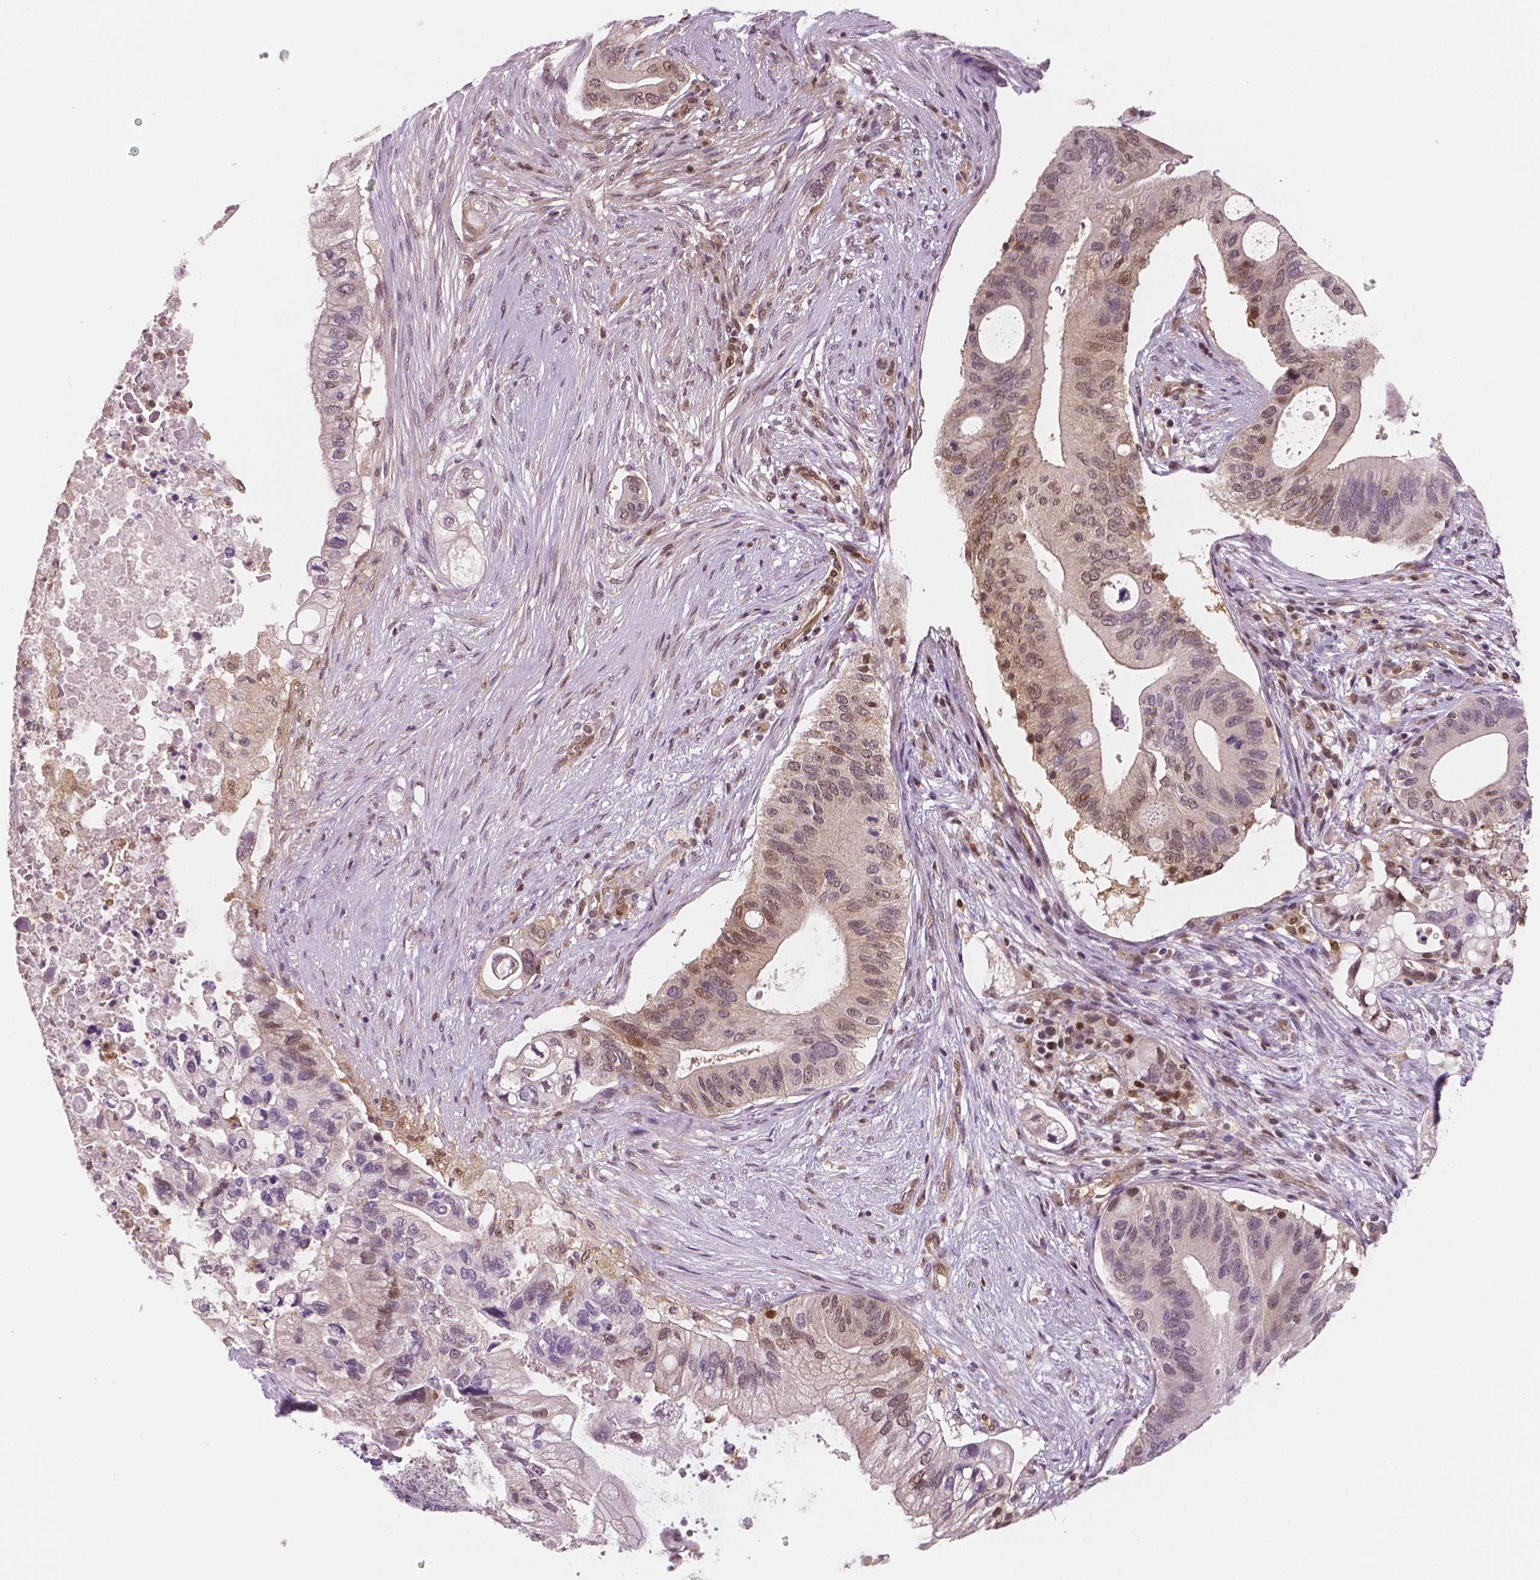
{"staining": {"intensity": "moderate", "quantity": ">75%", "location": "cytoplasmic/membranous,nuclear"}, "tissue": "pancreatic cancer", "cell_type": "Tumor cells", "image_type": "cancer", "snomed": [{"axis": "morphology", "description": "Adenocarcinoma, NOS"}, {"axis": "topography", "description": "Pancreas"}], "caption": "This histopathology image displays immunohistochemistry staining of human pancreatic cancer, with medium moderate cytoplasmic/membranous and nuclear expression in approximately >75% of tumor cells.", "gene": "STAT3", "patient": {"sex": "female", "age": 72}}